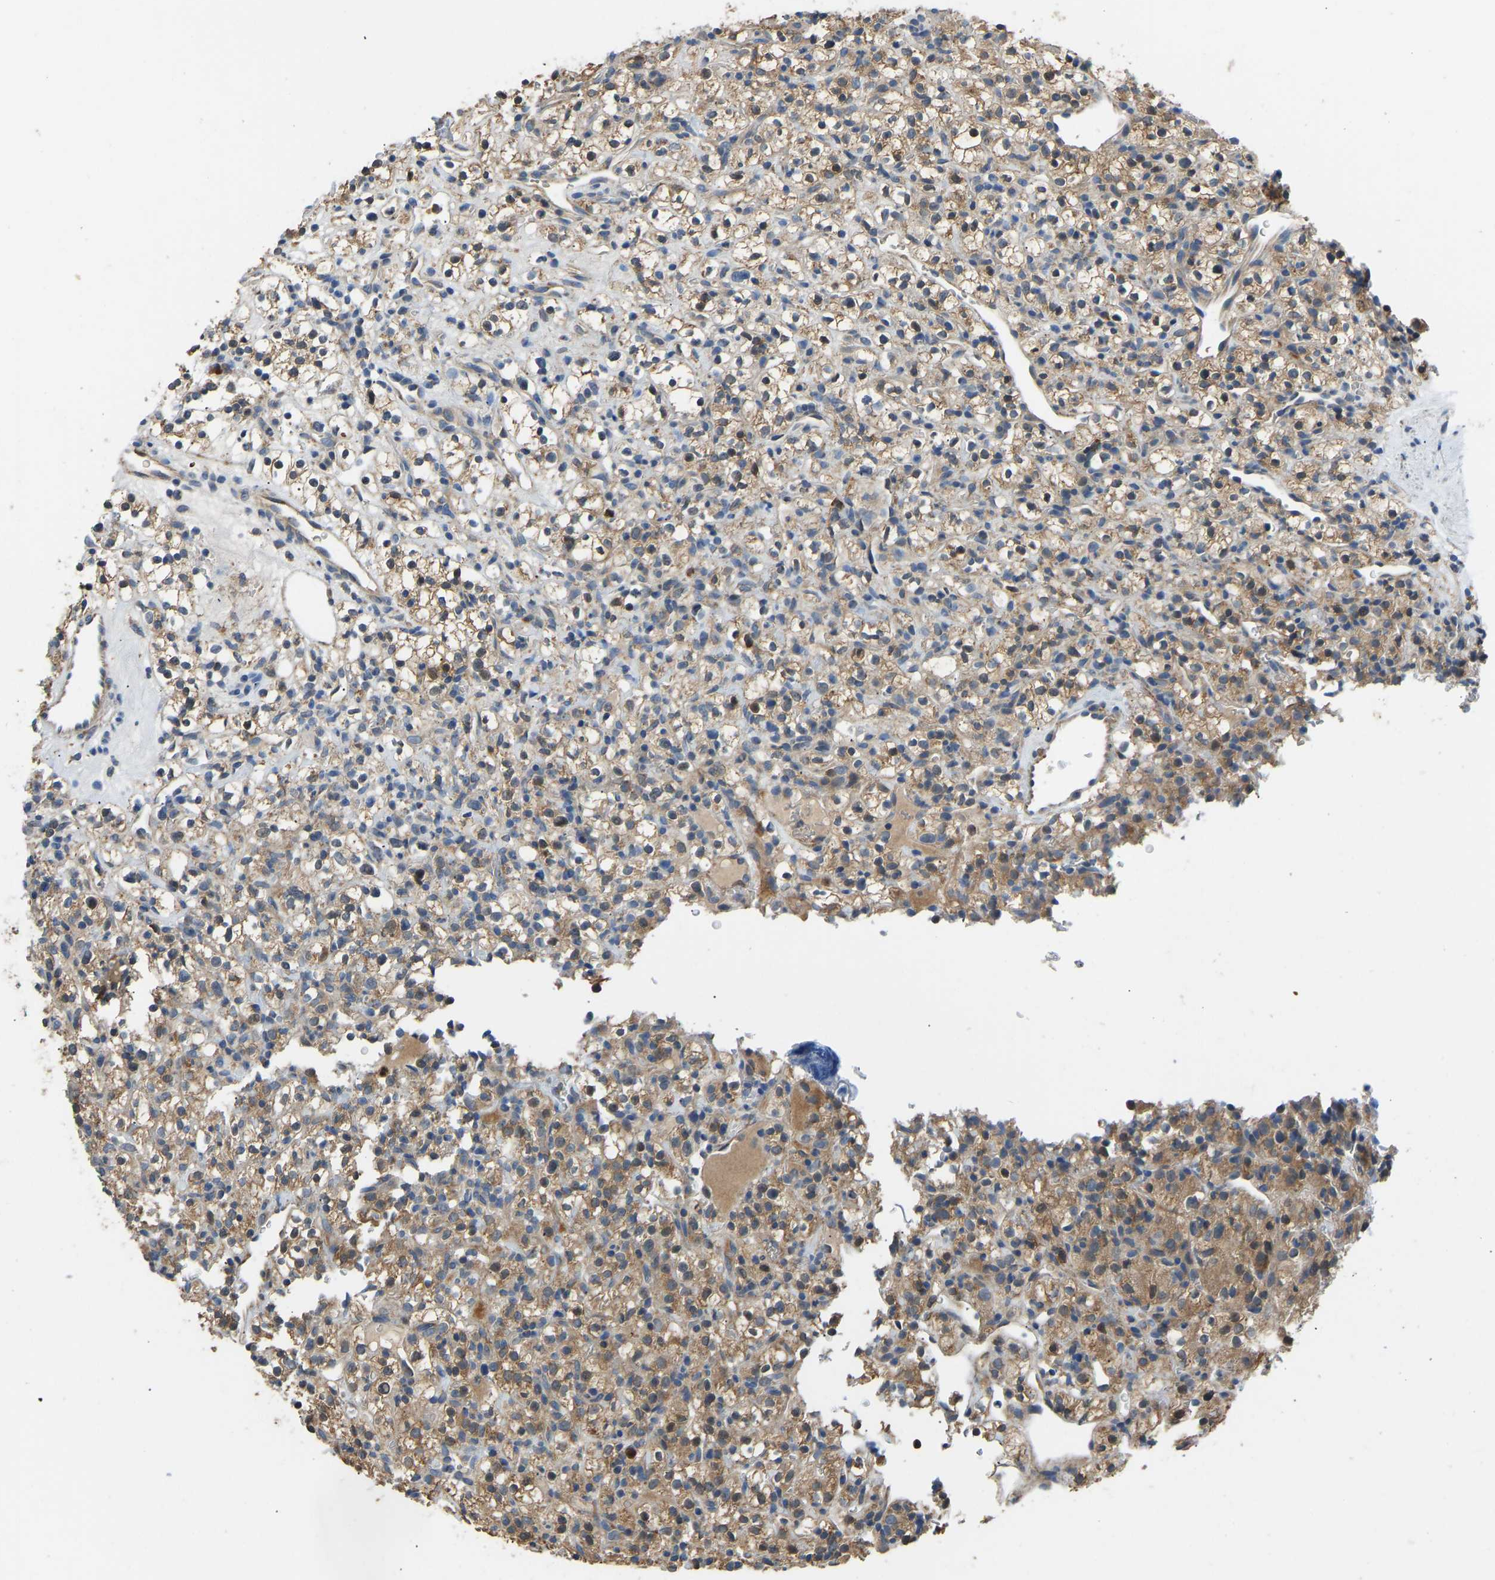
{"staining": {"intensity": "moderate", "quantity": ">75%", "location": "cytoplasmic/membranous"}, "tissue": "renal cancer", "cell_type": "Tumor cells", "image_type": "cancer", "snomed": [{"axis": "morphology", "description": "Normal tissue, NOS"}, {"axis": "morphology", "description": "Adenocarcinoma, NOS"}, {"axis": "topography", "description": "Kidney"}], "caption": "Tumor cells demonstrate medium levels of moderate cytoplasmic/membranous positivity in approximately >75% of cells in renal cancer. (brown staining indicates protein expression, while blue staining denotes nuclei).", "gene": "RBP1", "patient": {"sex": "female", "age": 72}}